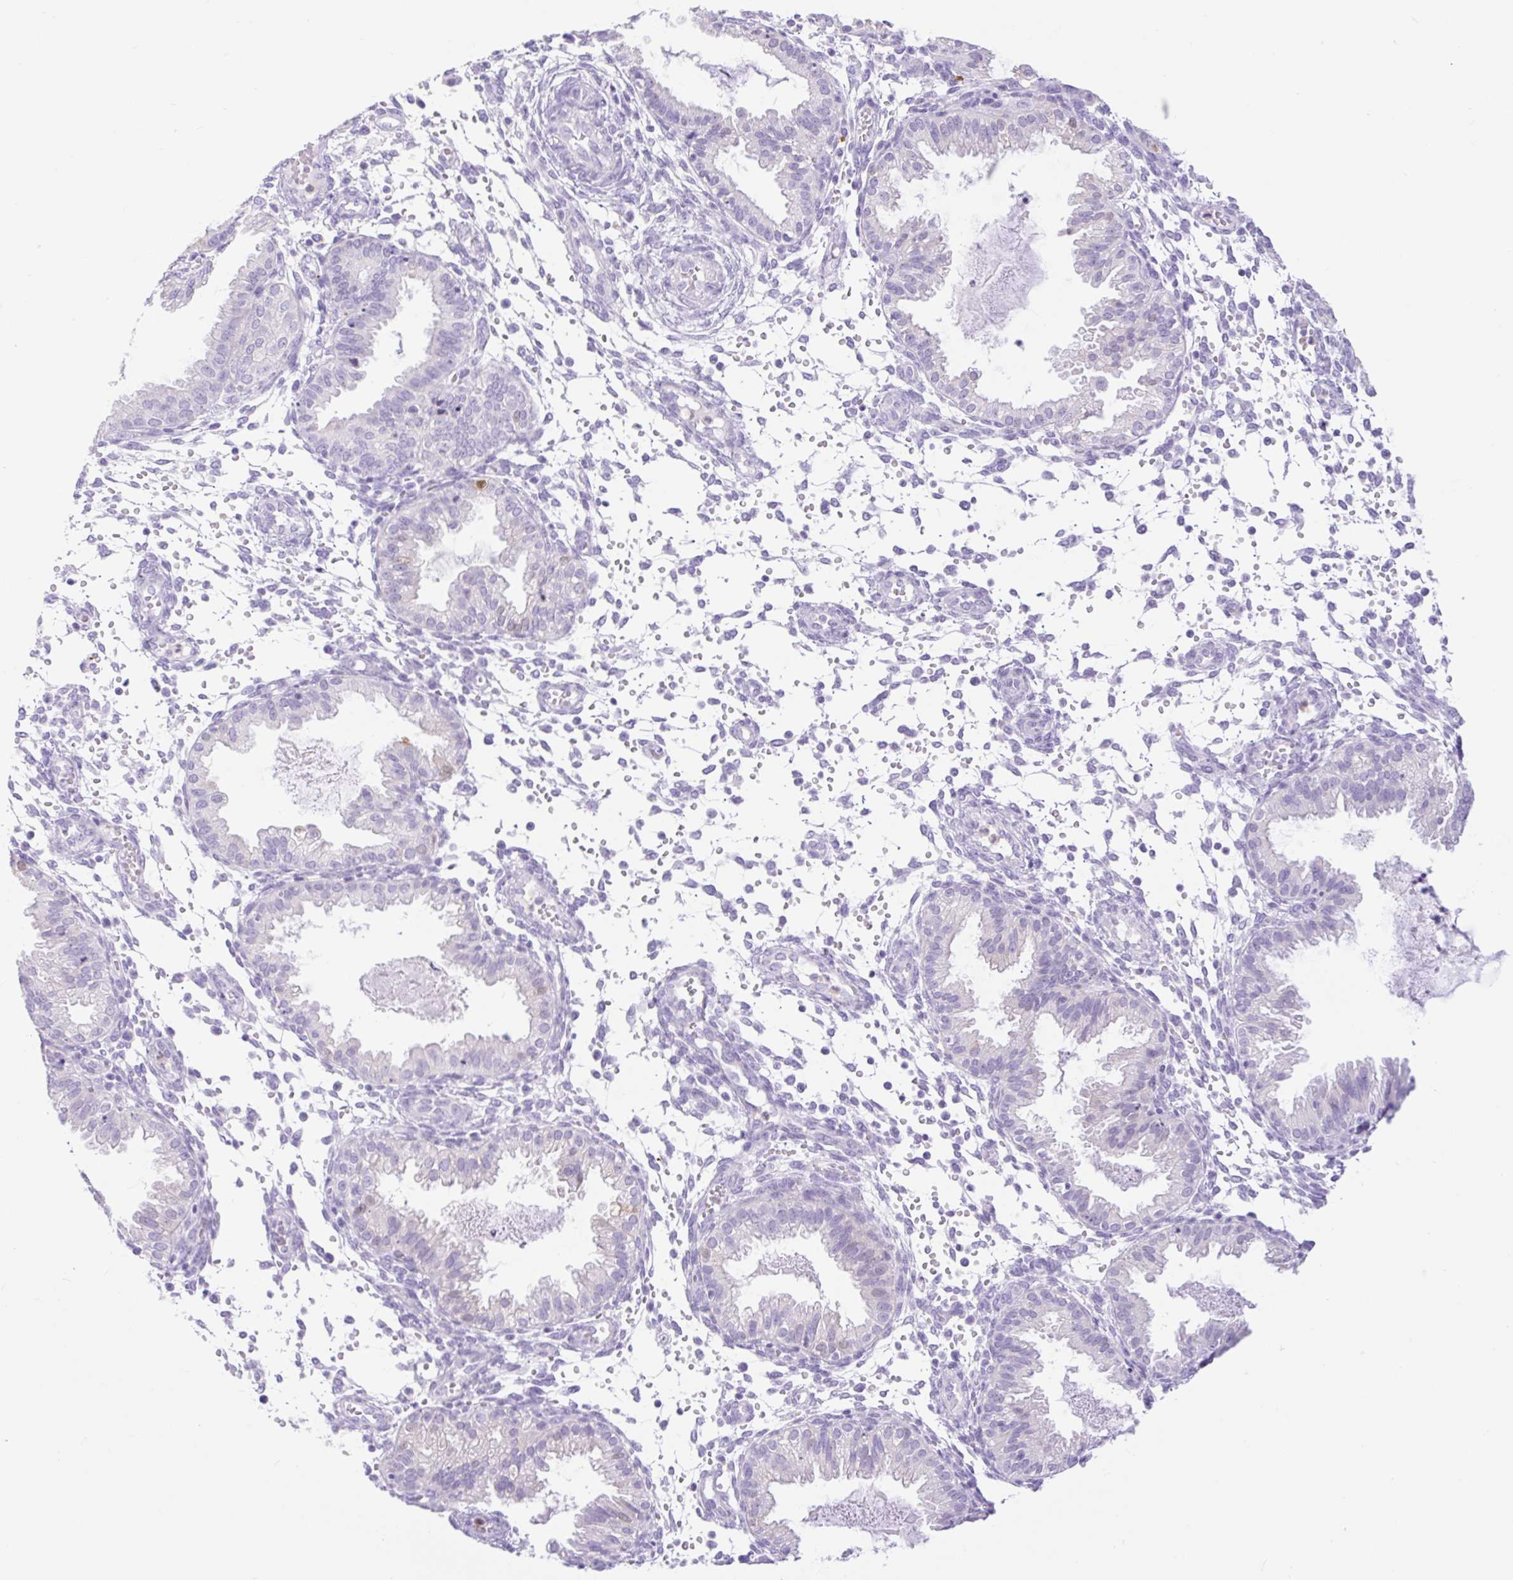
{"staining": {"intensity": "negative", "quantity": "none", "location": "none"}, "tissue": "endometrium", "cell_type": "Cells in endometrial stroma", "image_type": "normal", "snomed": [{"axis": "morphology", "description": "Normal tissue, NOS"}, {"axis": "topography", "description": "Endometrium"}], "caption": "Protein analysis of normal endometrium shows no significant staining in cells in endometrial stroma.", "gene": "SLC25A40", "patient": {"sex": "female", "age": 33}}